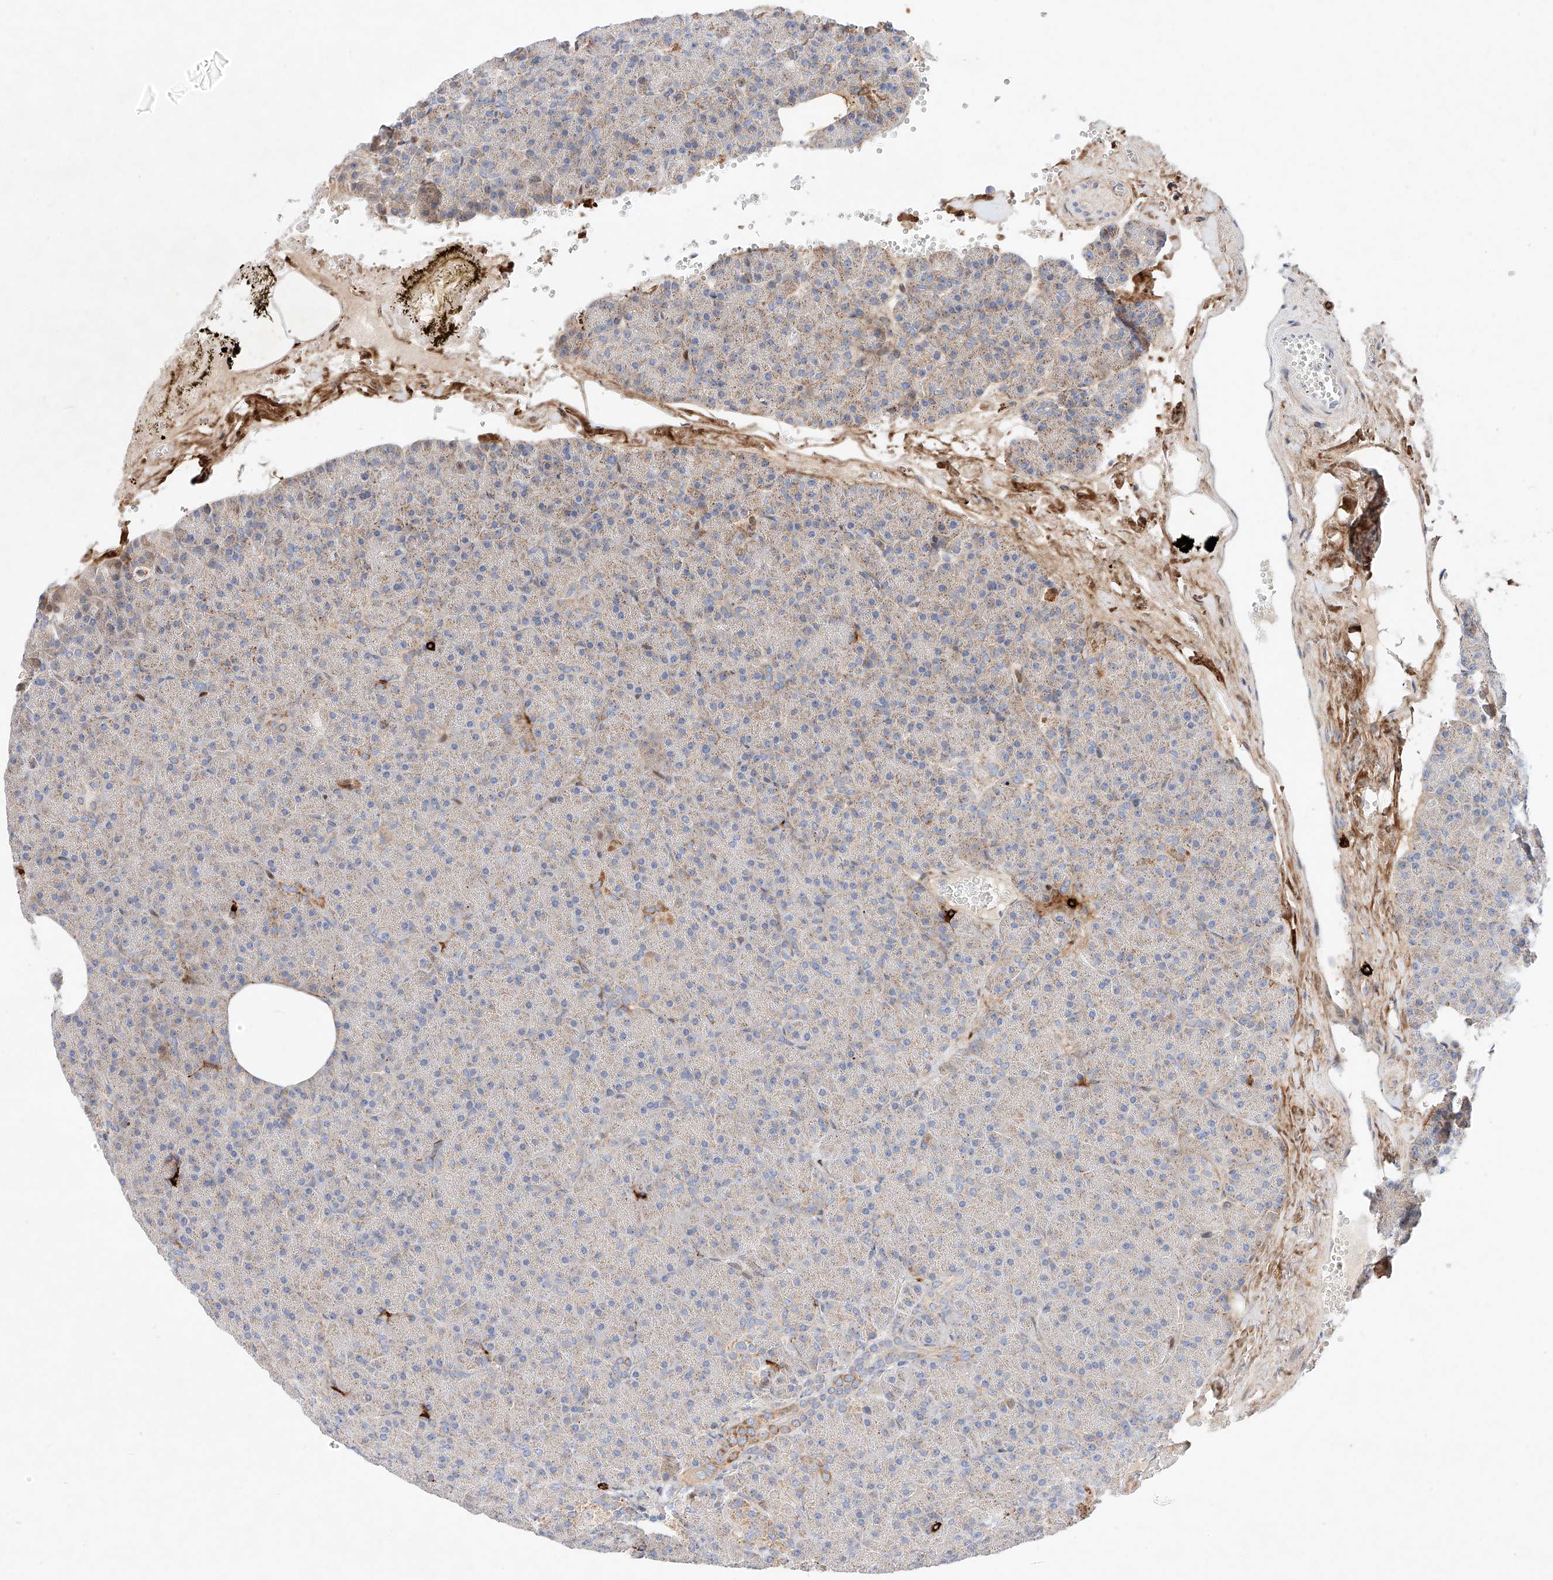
{"staining": {"intensity": "moderate", "quantity": "<25%", "location": "cytoplasmic/membranous"}, "tissue": "pancreas", "cell_type": "Exocrine glandular cells", "image_type": "normal", "snomed": [{"axis": "morphology", "description": "Normal tissue, NOS"}, {"axis": "morphology", "description": "Carcinoid, malignant, NOS"}, {"axis": "topography", "description": "Pancreas"}], "caption": "This histopathology image shows benign pancreas stained with IHC to label a protein in brown. The cytoplasmic/membranous of exocrine glandular cells show moderate positivity for the protein. Nuclei are counter-stained blue.", "gene": "OSGEPL1", "patient": {"sex": "female", "age": 35}}